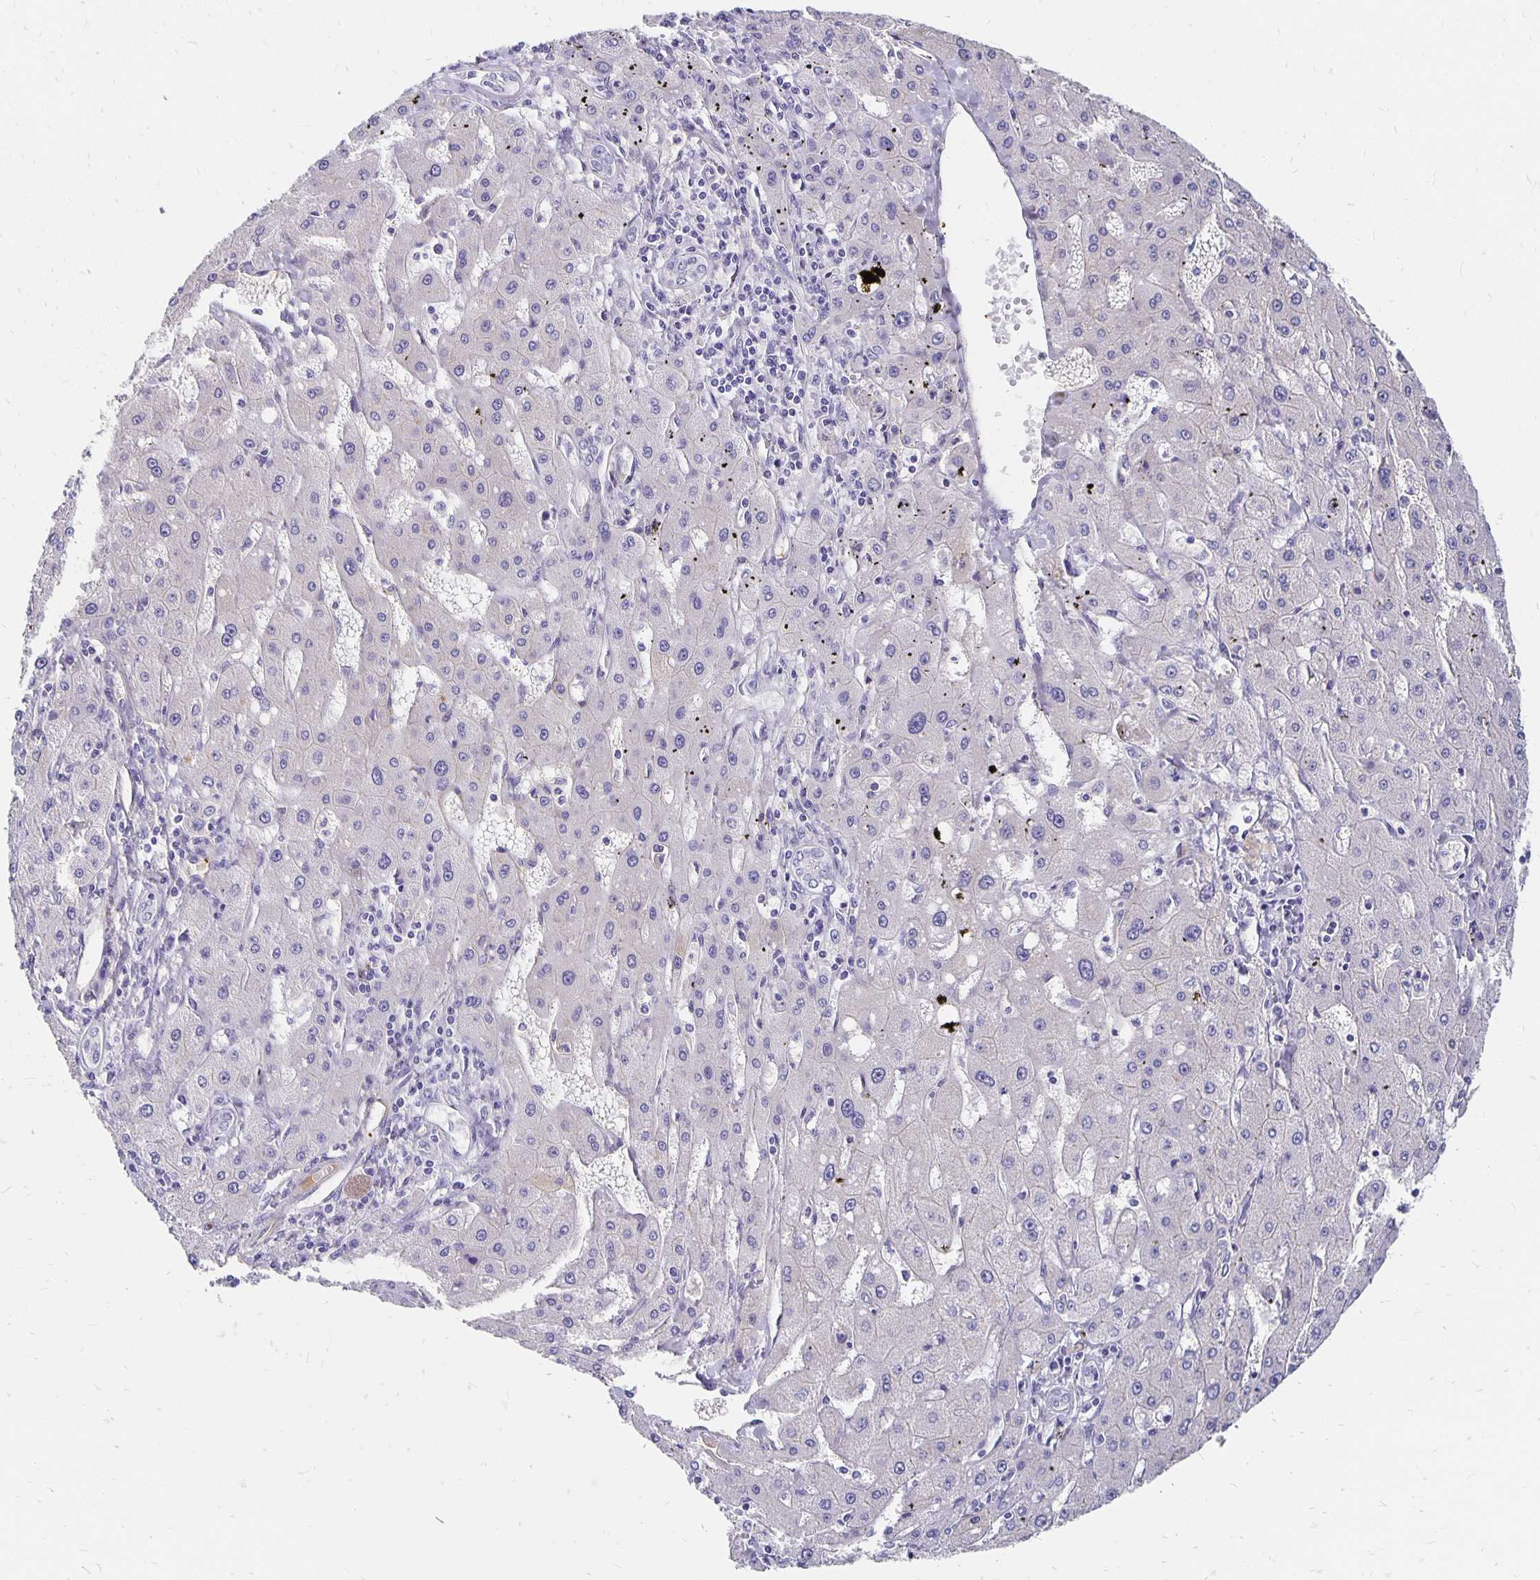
{"staining": {"intensity": "negative", "quantity": "none", "location": "none"}, "tissue": "liver cancer", "cell_type": "Tumor cells", "image_type": "cancer", "snomed": [{"axis": "morphology", "description": "Carcinoma, Hepatocellular, NOS"}, {"axis": "topography", "description": "Liver"}], "caption": "Micrograph shows no significant protein staining in tumor cells of liver hepatocellular carcinoma.", "gene": "APOB", "patient": {"sex": "male", "age": 72}}